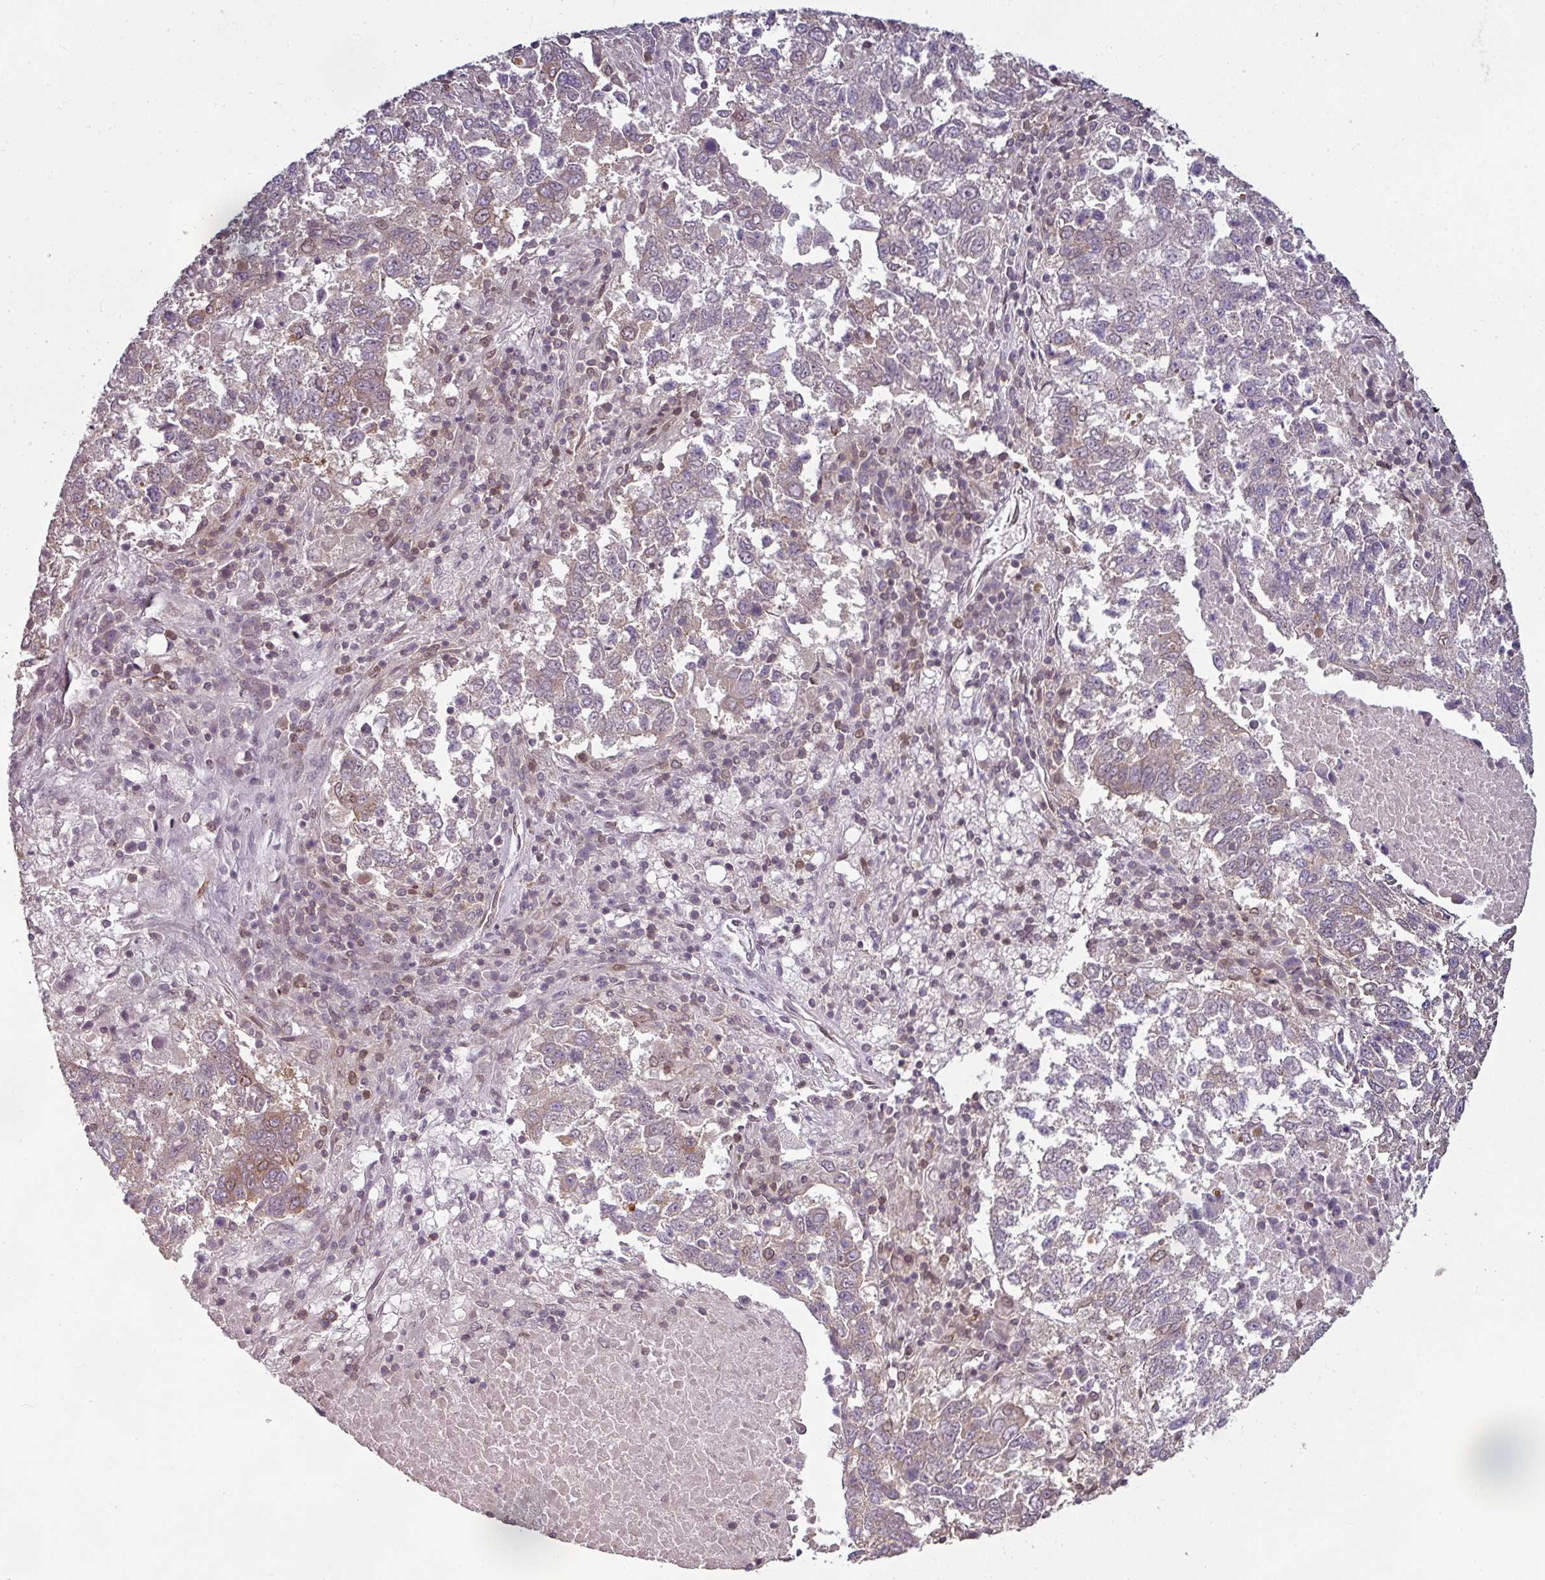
{"staining": {"intensity": "moderate", "quantity": "<25%", "location": "cytoplasmic/membranous"}, "tissue": "lung cancer", "cell_type": "Tumor cells", "image_type": "cancer", "snomed": [{"axis": "morphology", "description": "Squamous cell carcinoma, NOS"}, {"axis": "topography", "description": "Lung"}], "caption": "Brown immunohistochemical staining in human squamous cell carcinoma (lung) reveals moderate cytoplasmic/membranous staining in about <25% of tumor cells.", "gene": "RANGAP1", "patient": {"sex": "male", "age": 73}}